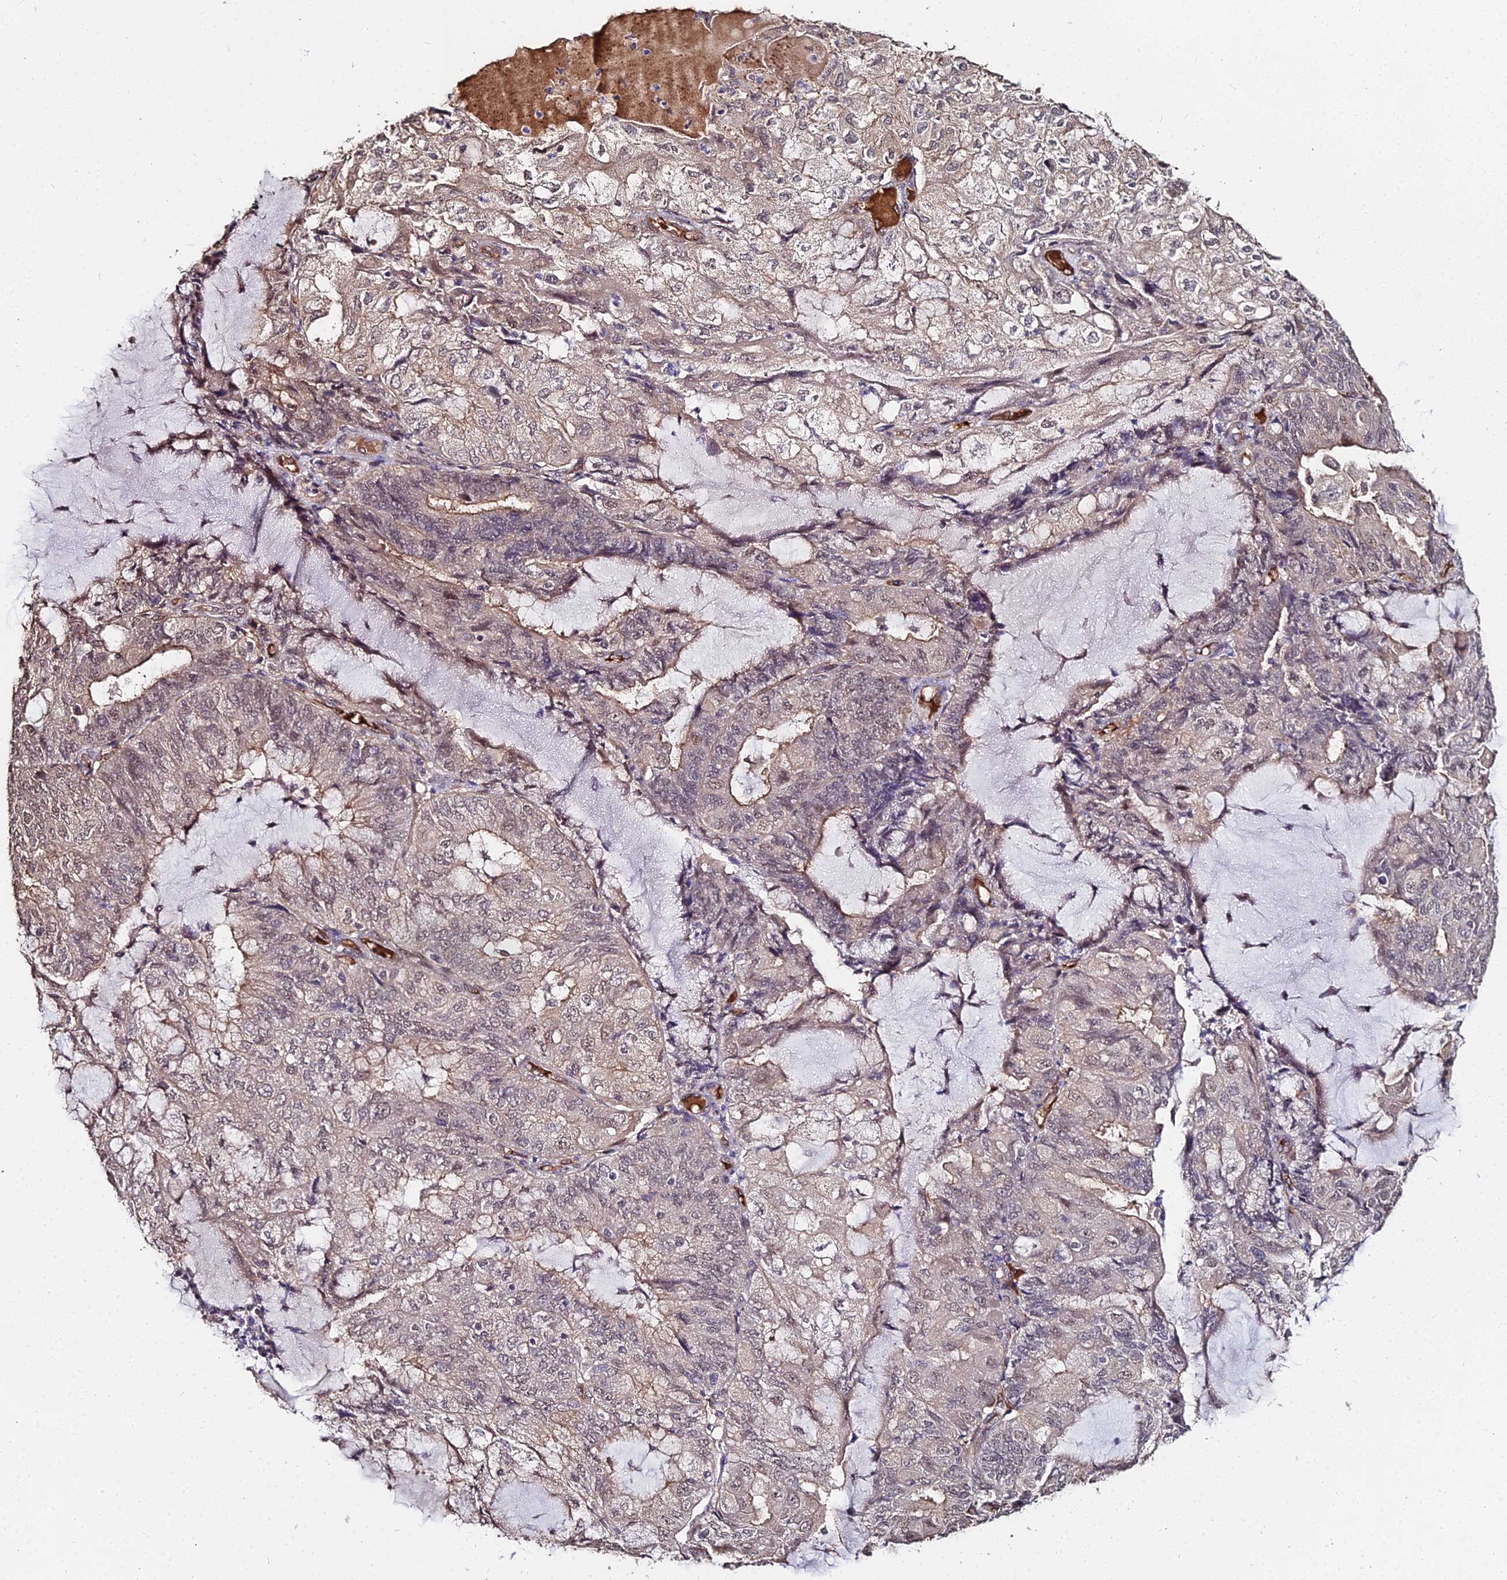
{"staining": {"intensity": "weak", "quantity": "25%-75%", "location": "cytoplasmic/membranous,nuclear"}, "tissue": "endometrial cancer", "cell_type": "Tumor cells", "image_type": "cancer", "snomed": [{"axis": "morphology", "description": "Adenocarcinoma, NOS"}, {"axis": "topography", "description": "Endometrium"}], "caption": "IHC image of endometrial cancer (adenocarcinoma) stained for a protein (brown), which shows low levels of weak cytoplasmic/membranous and nuclear expression in approximately 25%-75% of tumor cells.", "gene": "ZDBF2", "patient": {"sex": "female", "age": 81}}